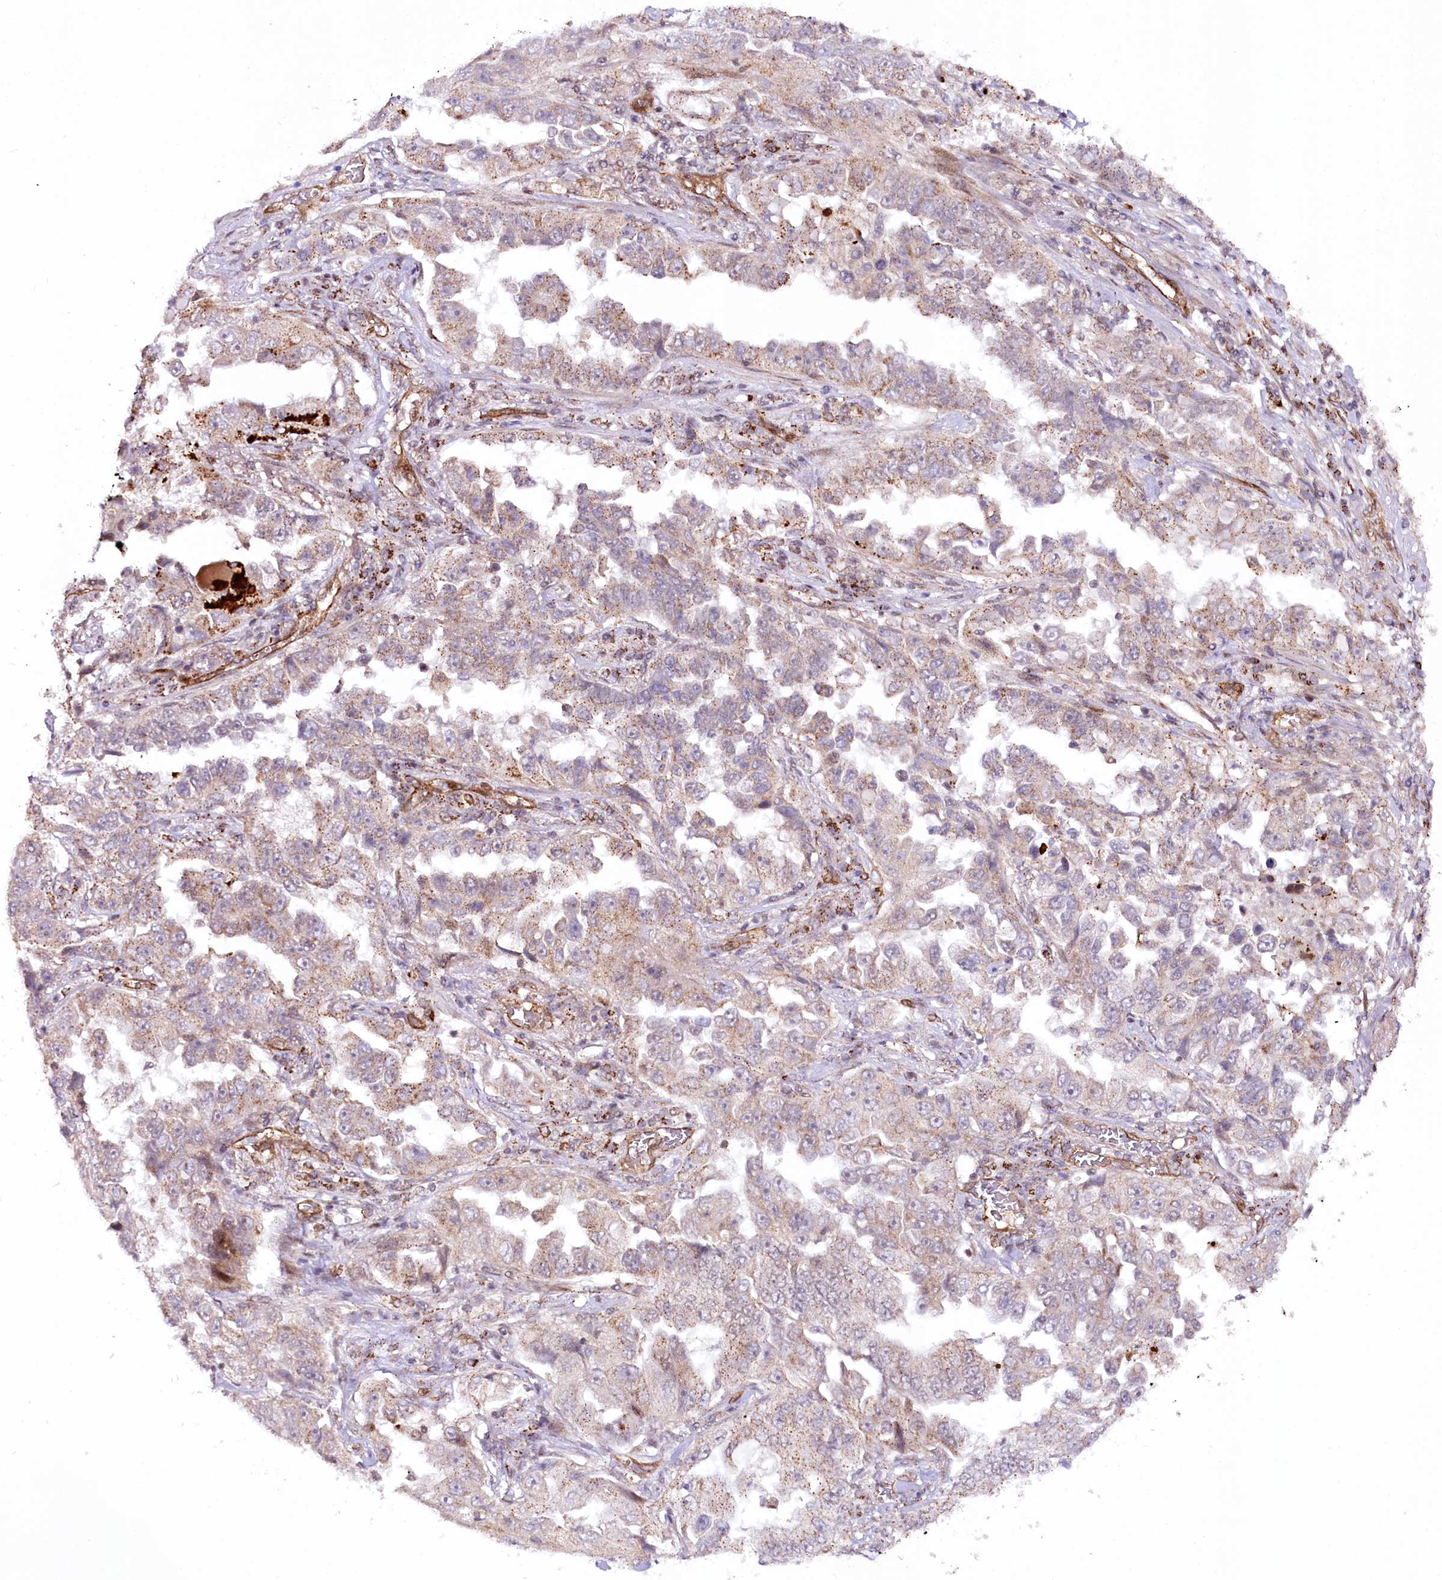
{"staining": {"intensity": "negative", "quantity": "none", "location": "none"}, "tissue": "lung cancer", "cell_type": "Tumor cells", "image_type": "cancer", "snomed": [{"axis": "morphology", "description": "Adenocarcinoma, NOS"}, {"axis": "topography", "description": "Lung"}], "caption": "A histopathology image of lung cancer (adenocarcinoma) stained for a protein demonstrates no brown staining in tumor cells.", "gene": "COPG1", "patient": {"sex": "female", "age": 51}}